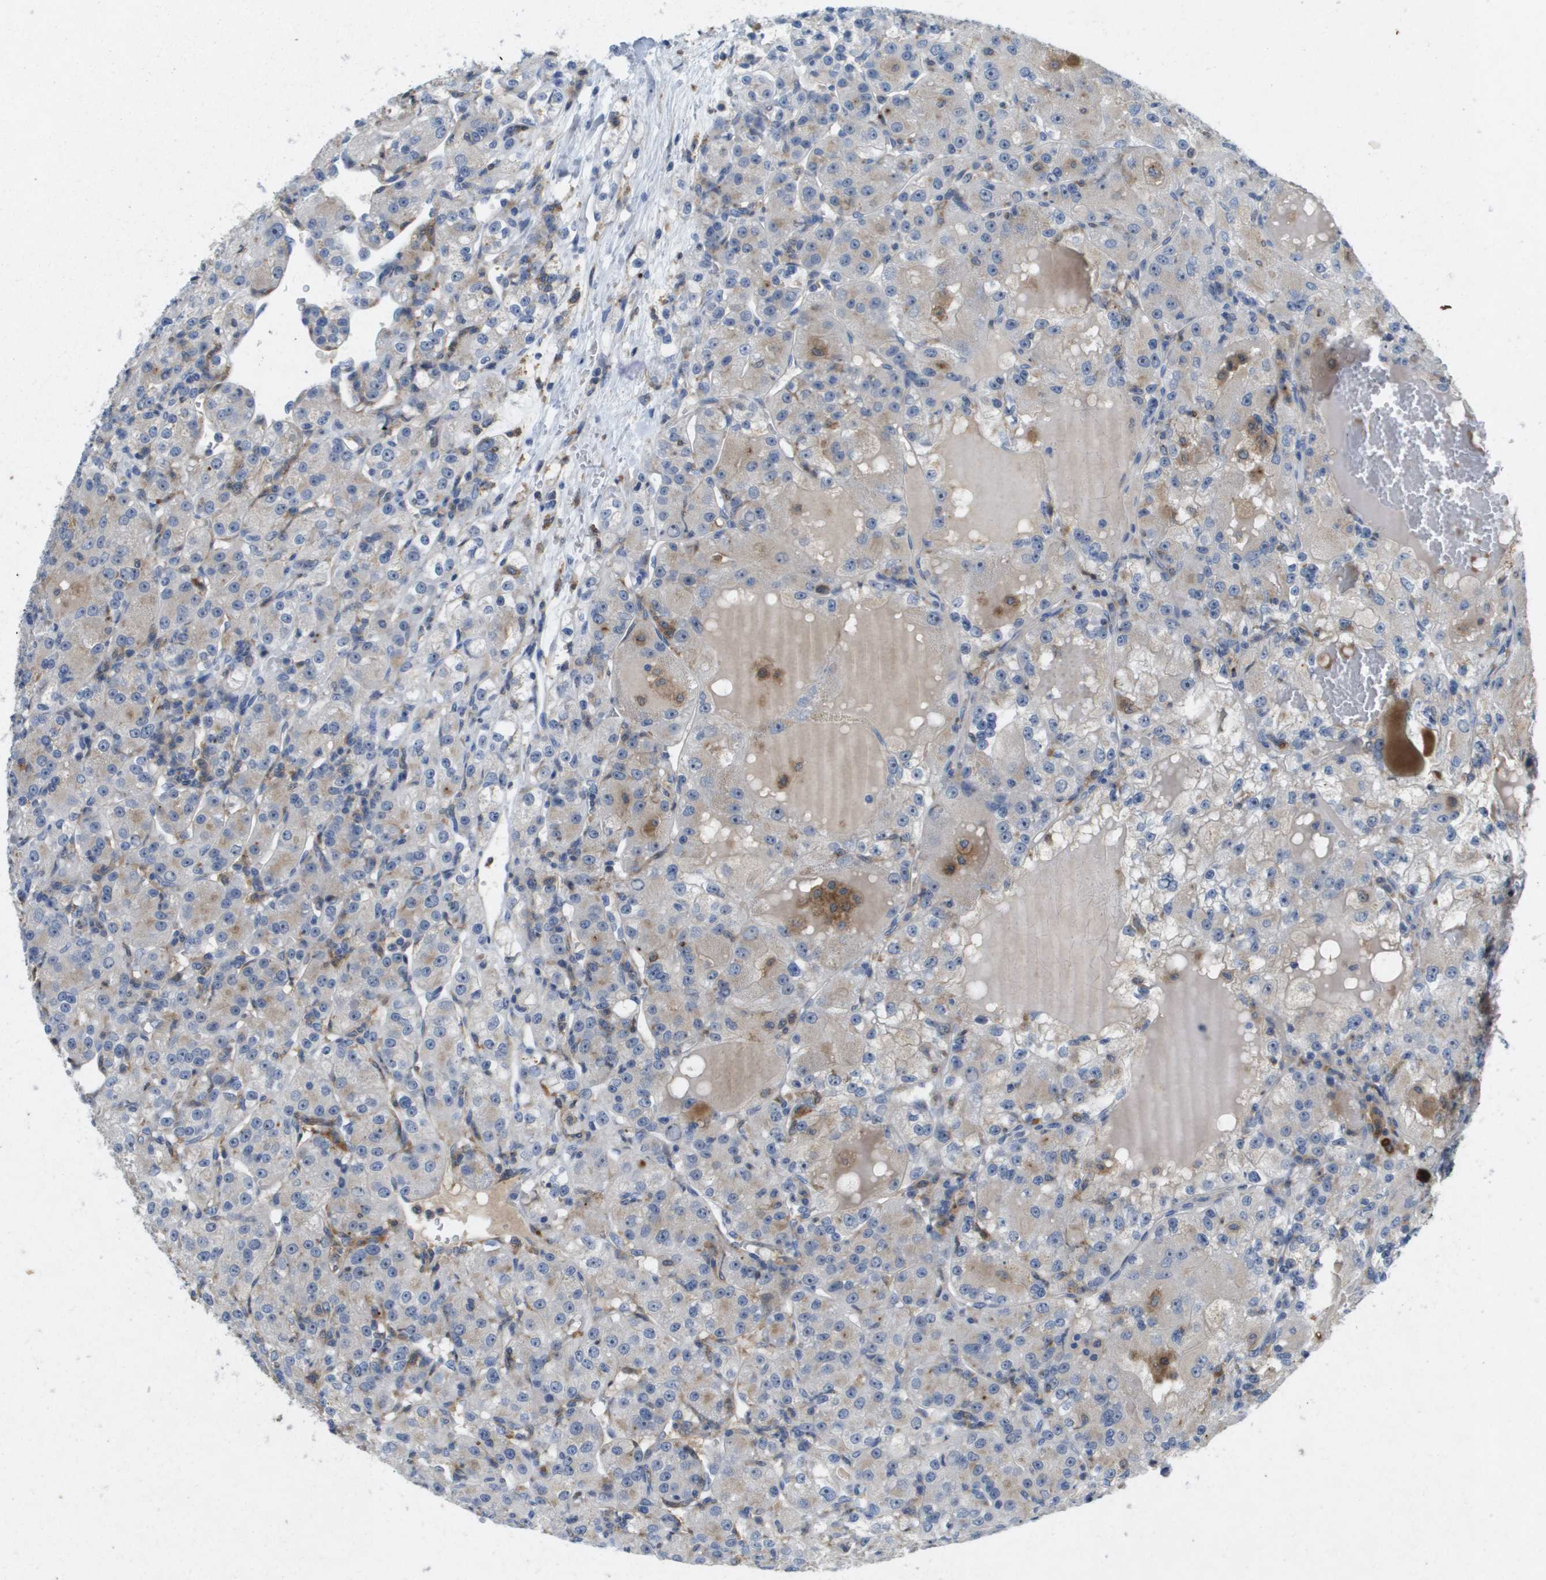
{"staining": {"intensity": "weak", "quantity": "25%-75%", "location": "cytoplasmic/membranous"}, "tissue": "renal cancer", "cell_type": "Tumor cells", "image_type": "cancer", "snomed": [{"axis": "morphology", "description": "Normal tissue, NOS"}, {"axis": "morphology", "description": "Adenocarcinoma, NOS"}, {"axis": "topography", "description": "Kidney"}], "caption": "Immunohistochemistry (DAB) staining of renal adenocarcinoma reveals weak cytoplasmic/membranous protein expression in approximately 25%-75% of tumor cells.", "gene": "LIPG", "patient": {"sex": "male", "age": 61}}